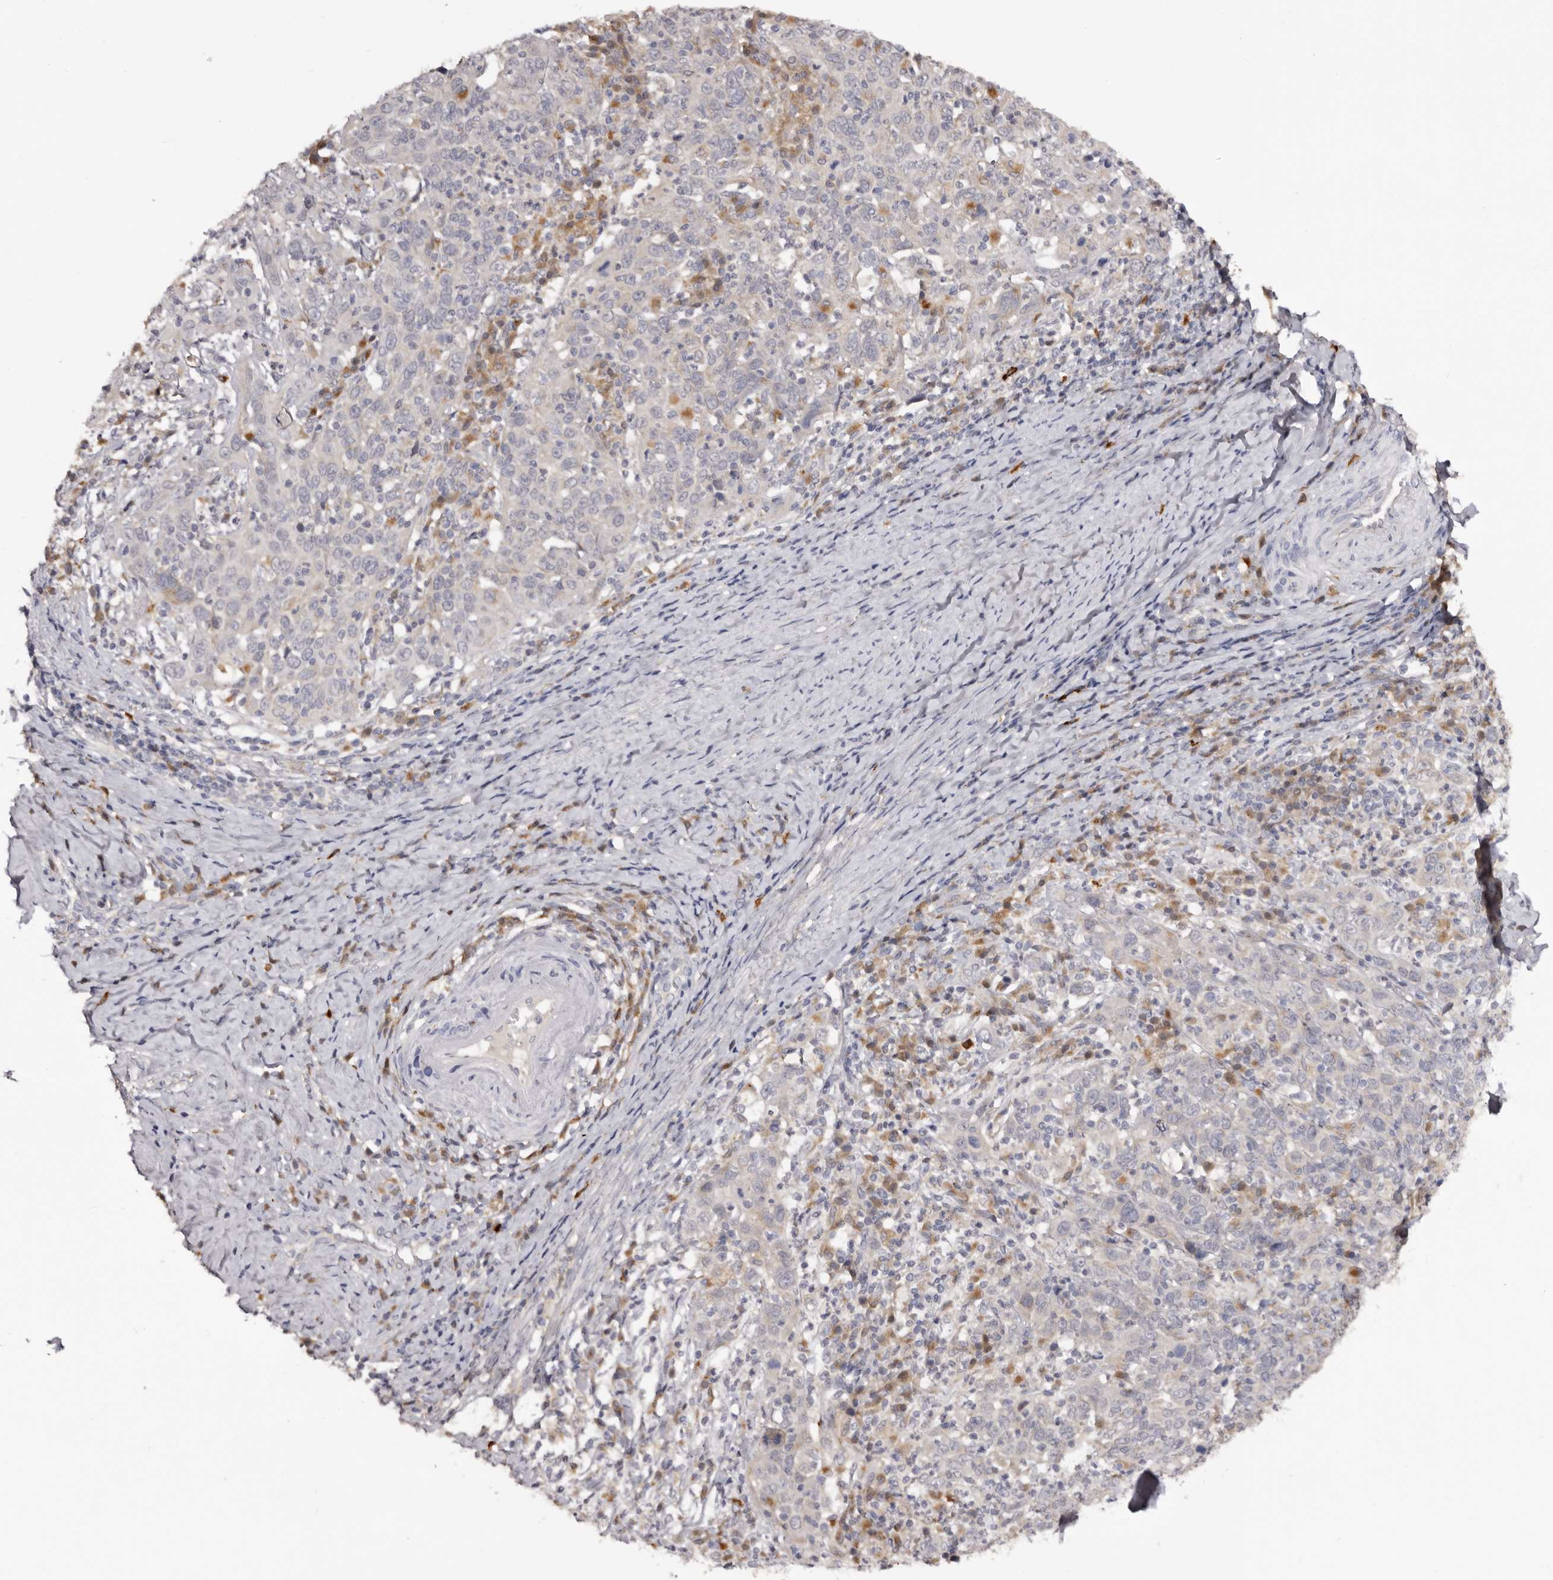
{"staining": {"intensity": "negative", "quantity": "none", "location": "none"}, "tissue": "cervical cancer", "cell_type": "Tumor cells", "image_type": "cancer", "snomed": [{"axis": "morphology", "description": "Squamous cell carcinoma, NOS"}, {"axis": "topography", "description": "Cervix"}], "caption": "Immunohistochemistry of cervical squamous cell carcinoma reveals no staining in tumor cells. (Brightfield microscopy of DAB (3,3'-diaminobenzidine) immunohistochemistry (IHC) at high magnification).", "gene": "DAP", "patient": {"sex": "female", "age": 46}}